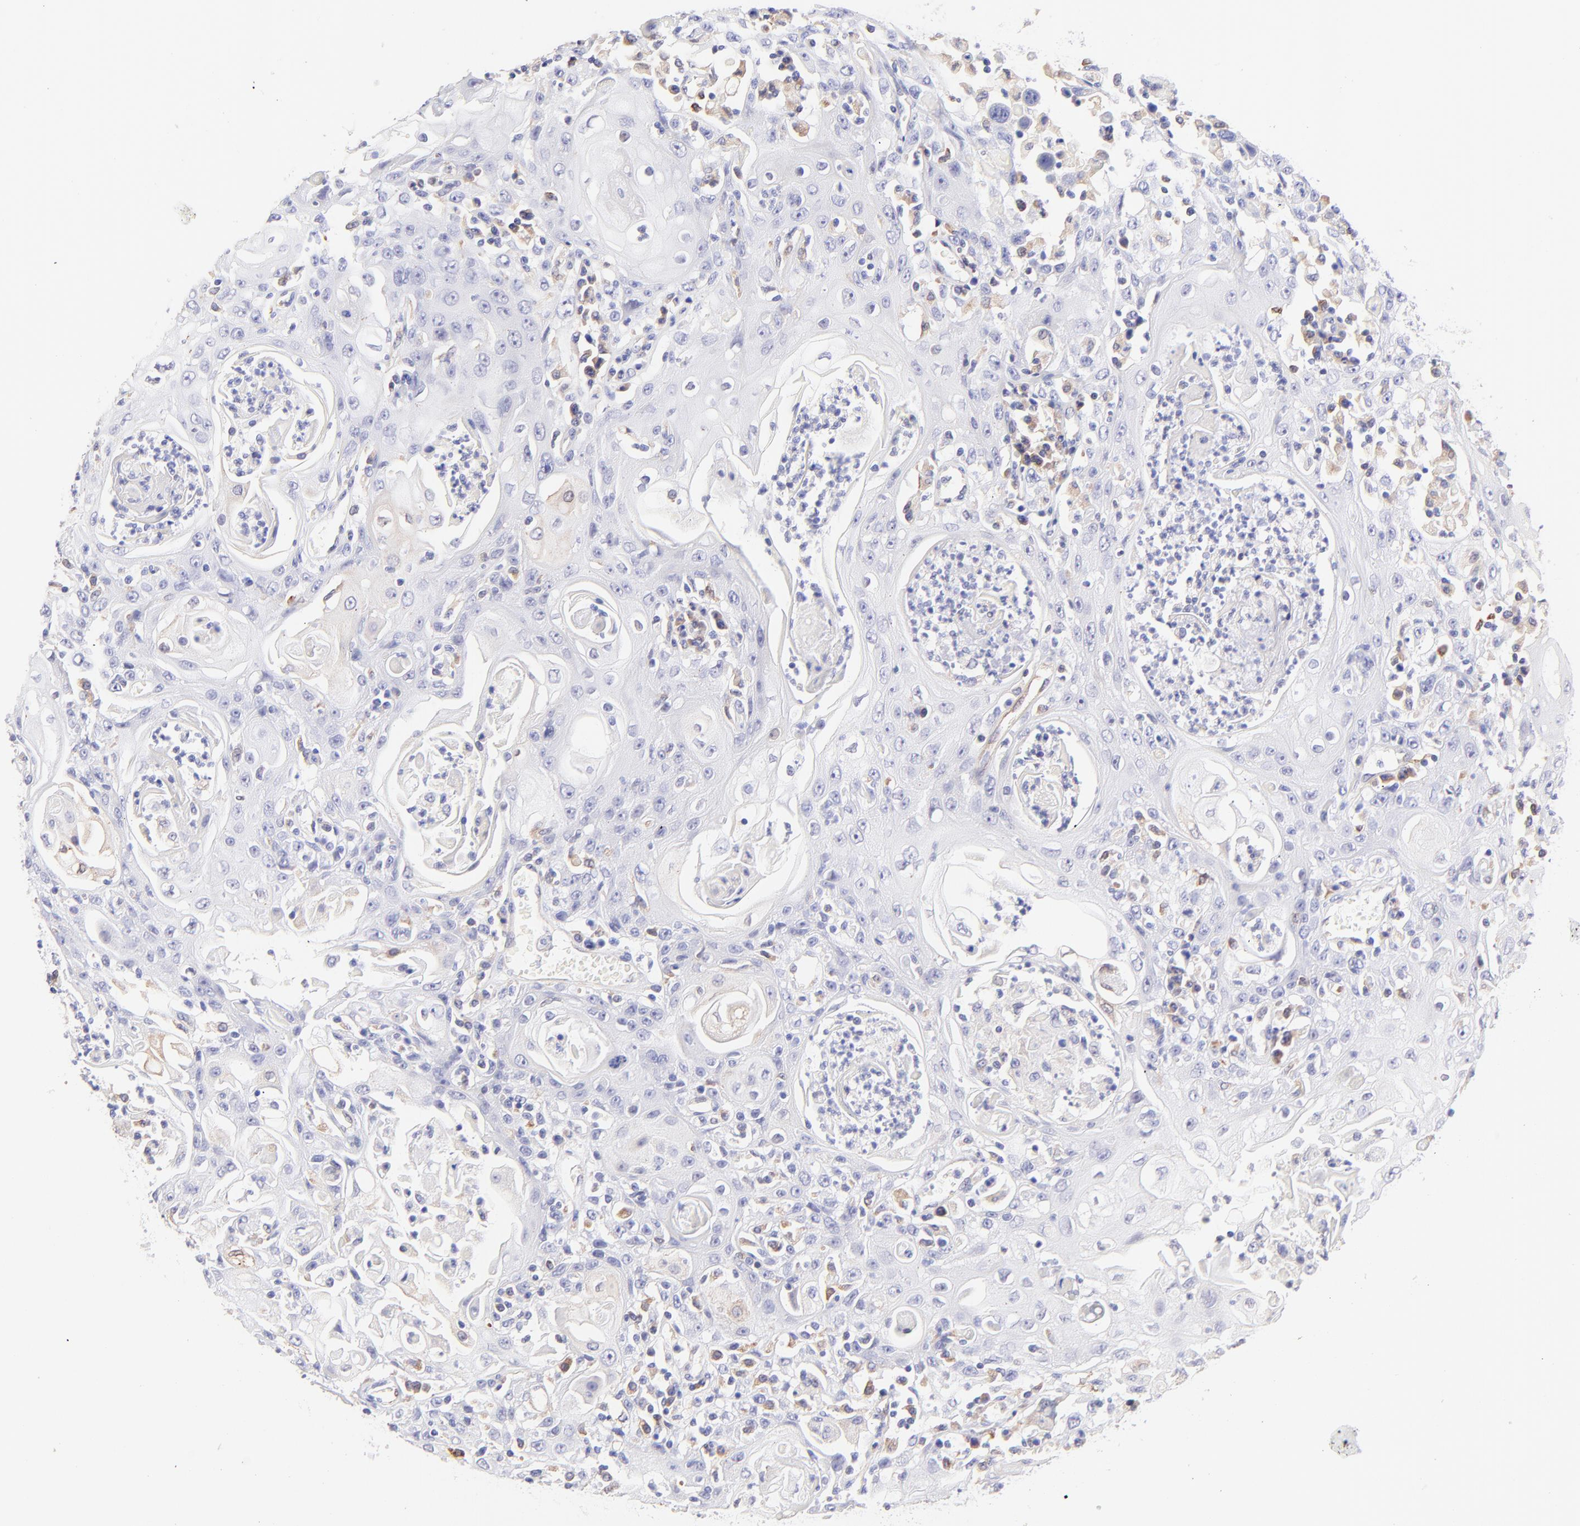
{"staining": {"intensity": "negative", "quantity": "none", "location": "none"}, "tissue": "head and neck cancer", "cell_type": "Tumor cells", "image_type": "cancer", "snomed": [{"axis": "morphology", "description": "Squamous cell carcinoma, NOS"}, {"axis": "topography", "description": "Oral tissue"}, {"axis": "topography", "description": "Head-Neck"}], "caption": "The image exhibits no significant positivity in tumor cells of head and neck cancer (squamous cell carcinoma).", "gene": "IRAG2", "patient": {"sex": "female", "age": 76}}